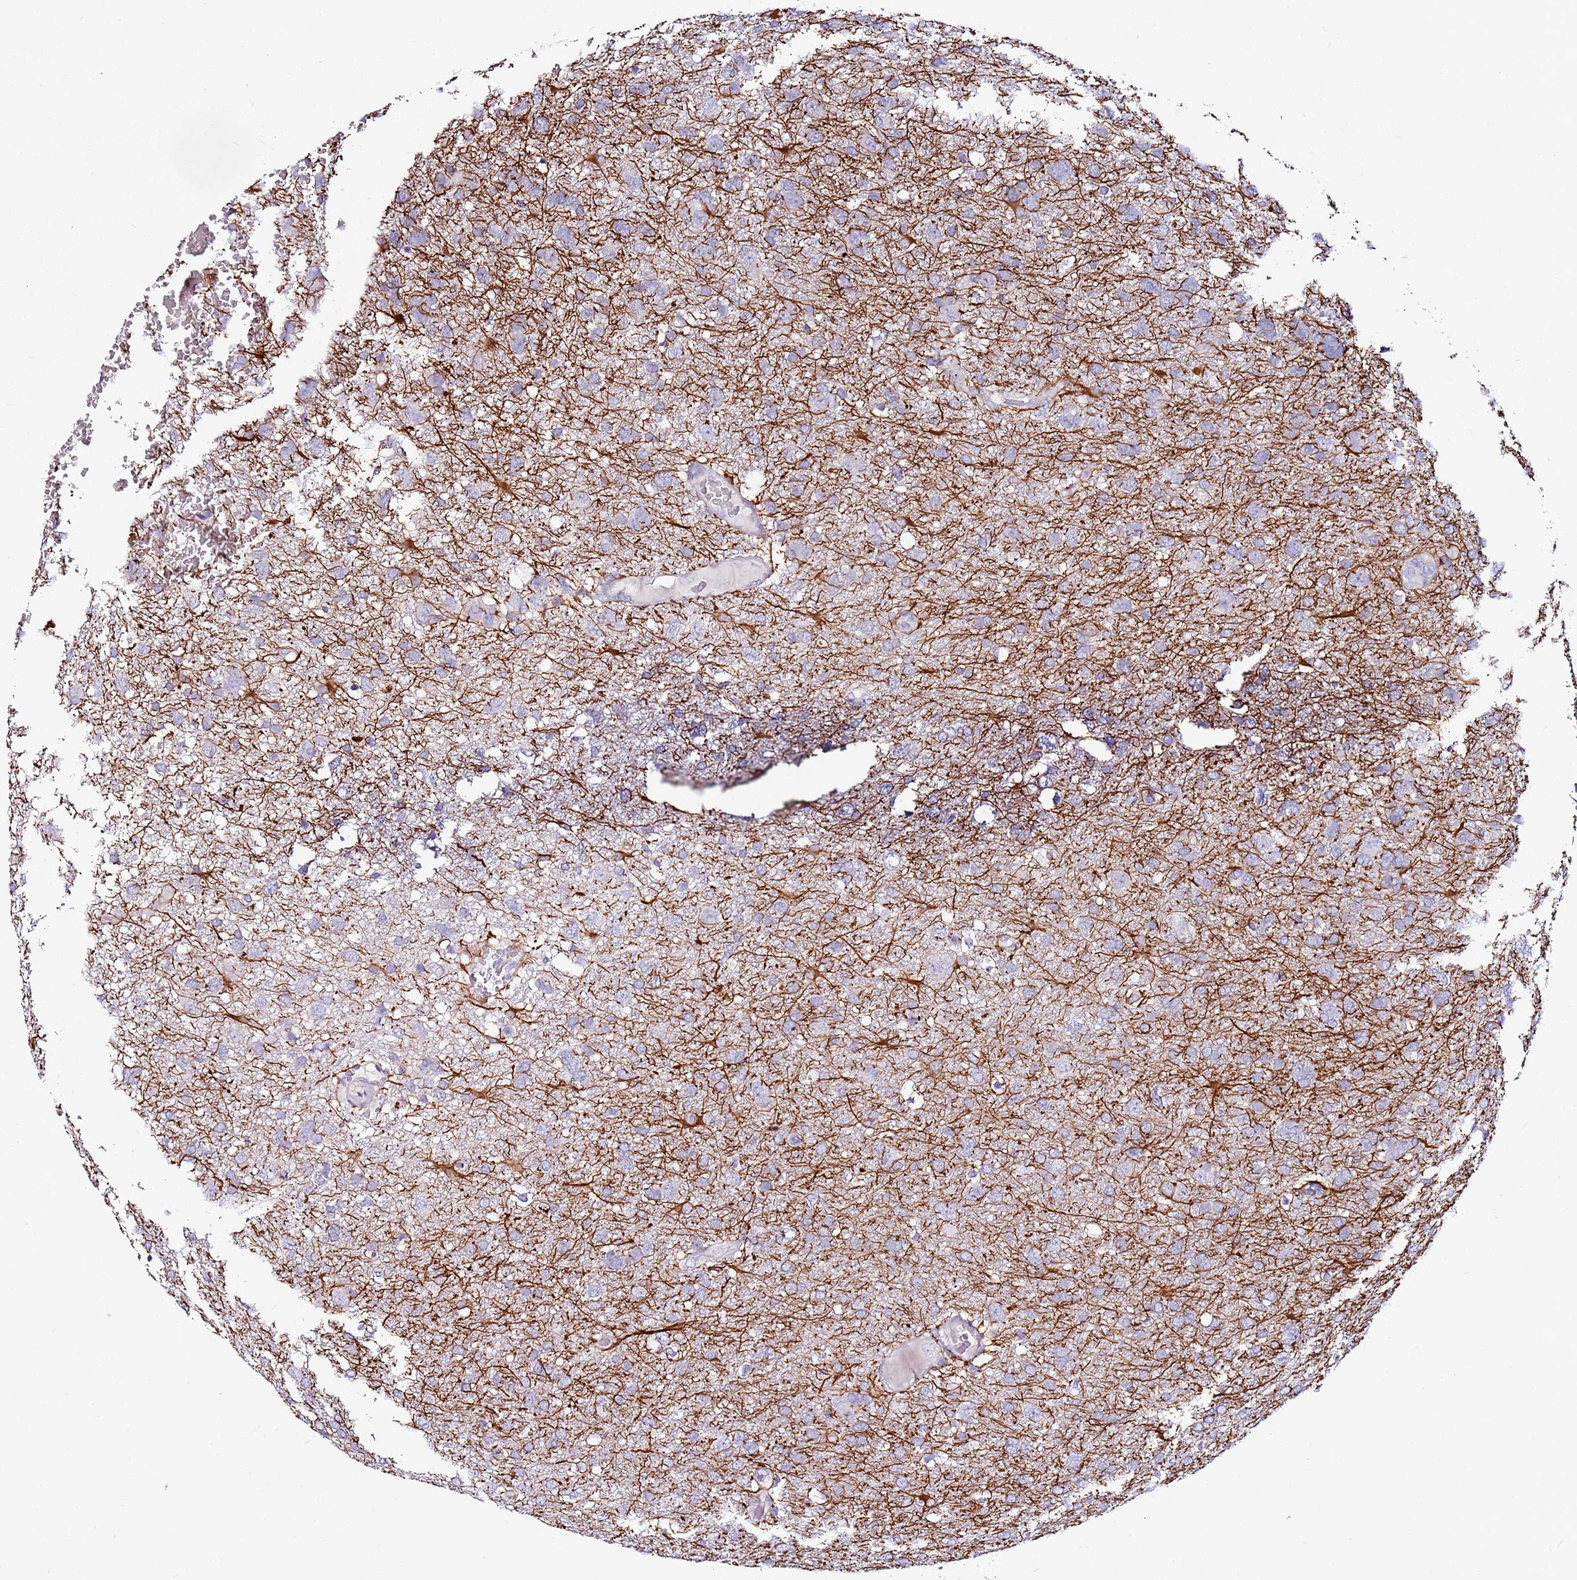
{"staining": {"intensity": "negative", "quantity": "none", "location": "none"}, "tissue": "glioma", "cell_type": "Tumor cells", "image_type": "cancer", "snomed": [{"axis": "morphology", "description": "Glioma, malignant, High grade"}, {"axis": "topography", "description": "Brain"}], "caption": "There is no significant positivity in tumor cells of glioma.", "gene": "SRRM5", "patient": {"sex": "male", "age": 61}}